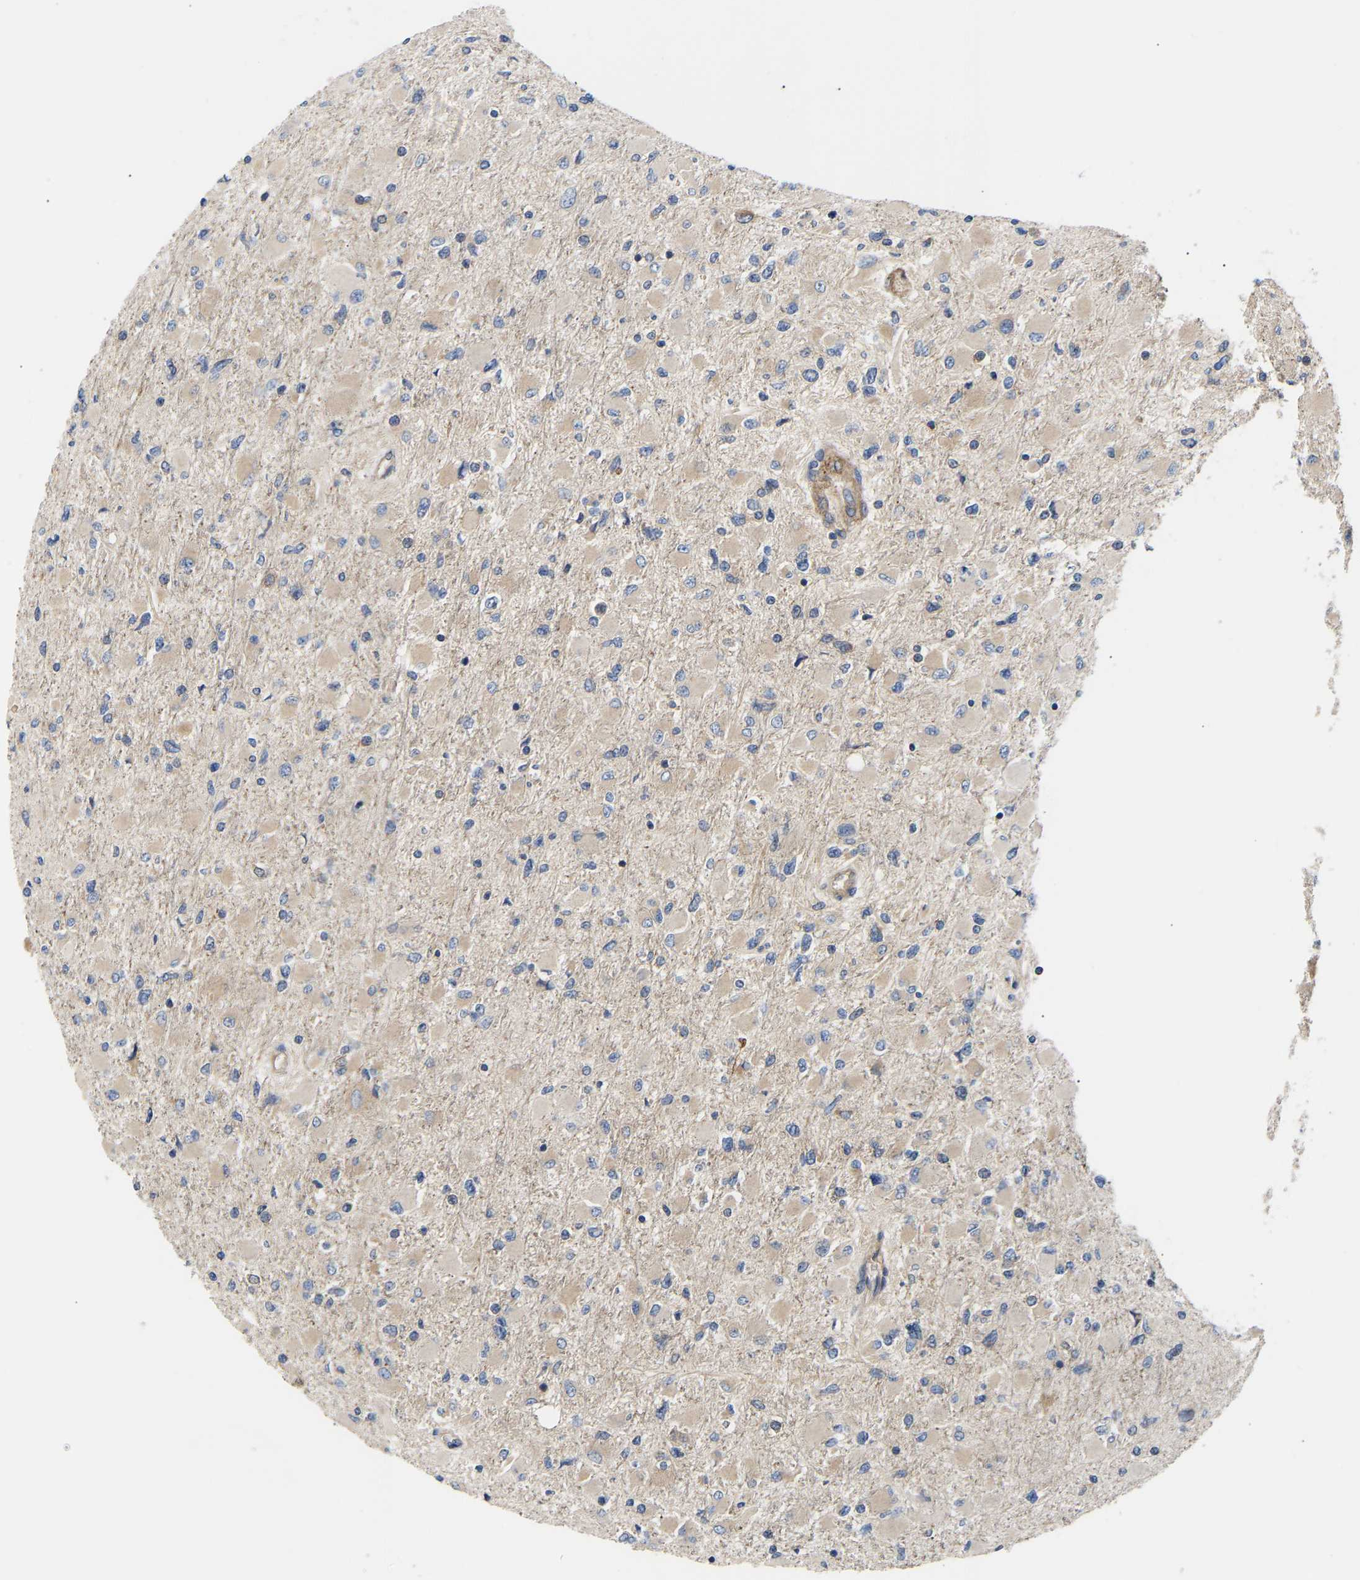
{"staining": {"intensity": "negative", "quantity": "none", "location": "none"}, "tissue": "glioma", "cell_type": "Tumor cells", "image_type": "cancer", "snomed": [{"axis": "morphology", "description": "Glioma, malignant, High grade"}, {"axis": "topography", "description": "Cerebral cortex"}], "caption": "Immunohistochemical staining of malignant high-grade glioma shows no significant expression in tumor cells. (DAB IHC, high magnification).", "gene": "AIMP2", "patient": {"sex": "female", "age": 36}}